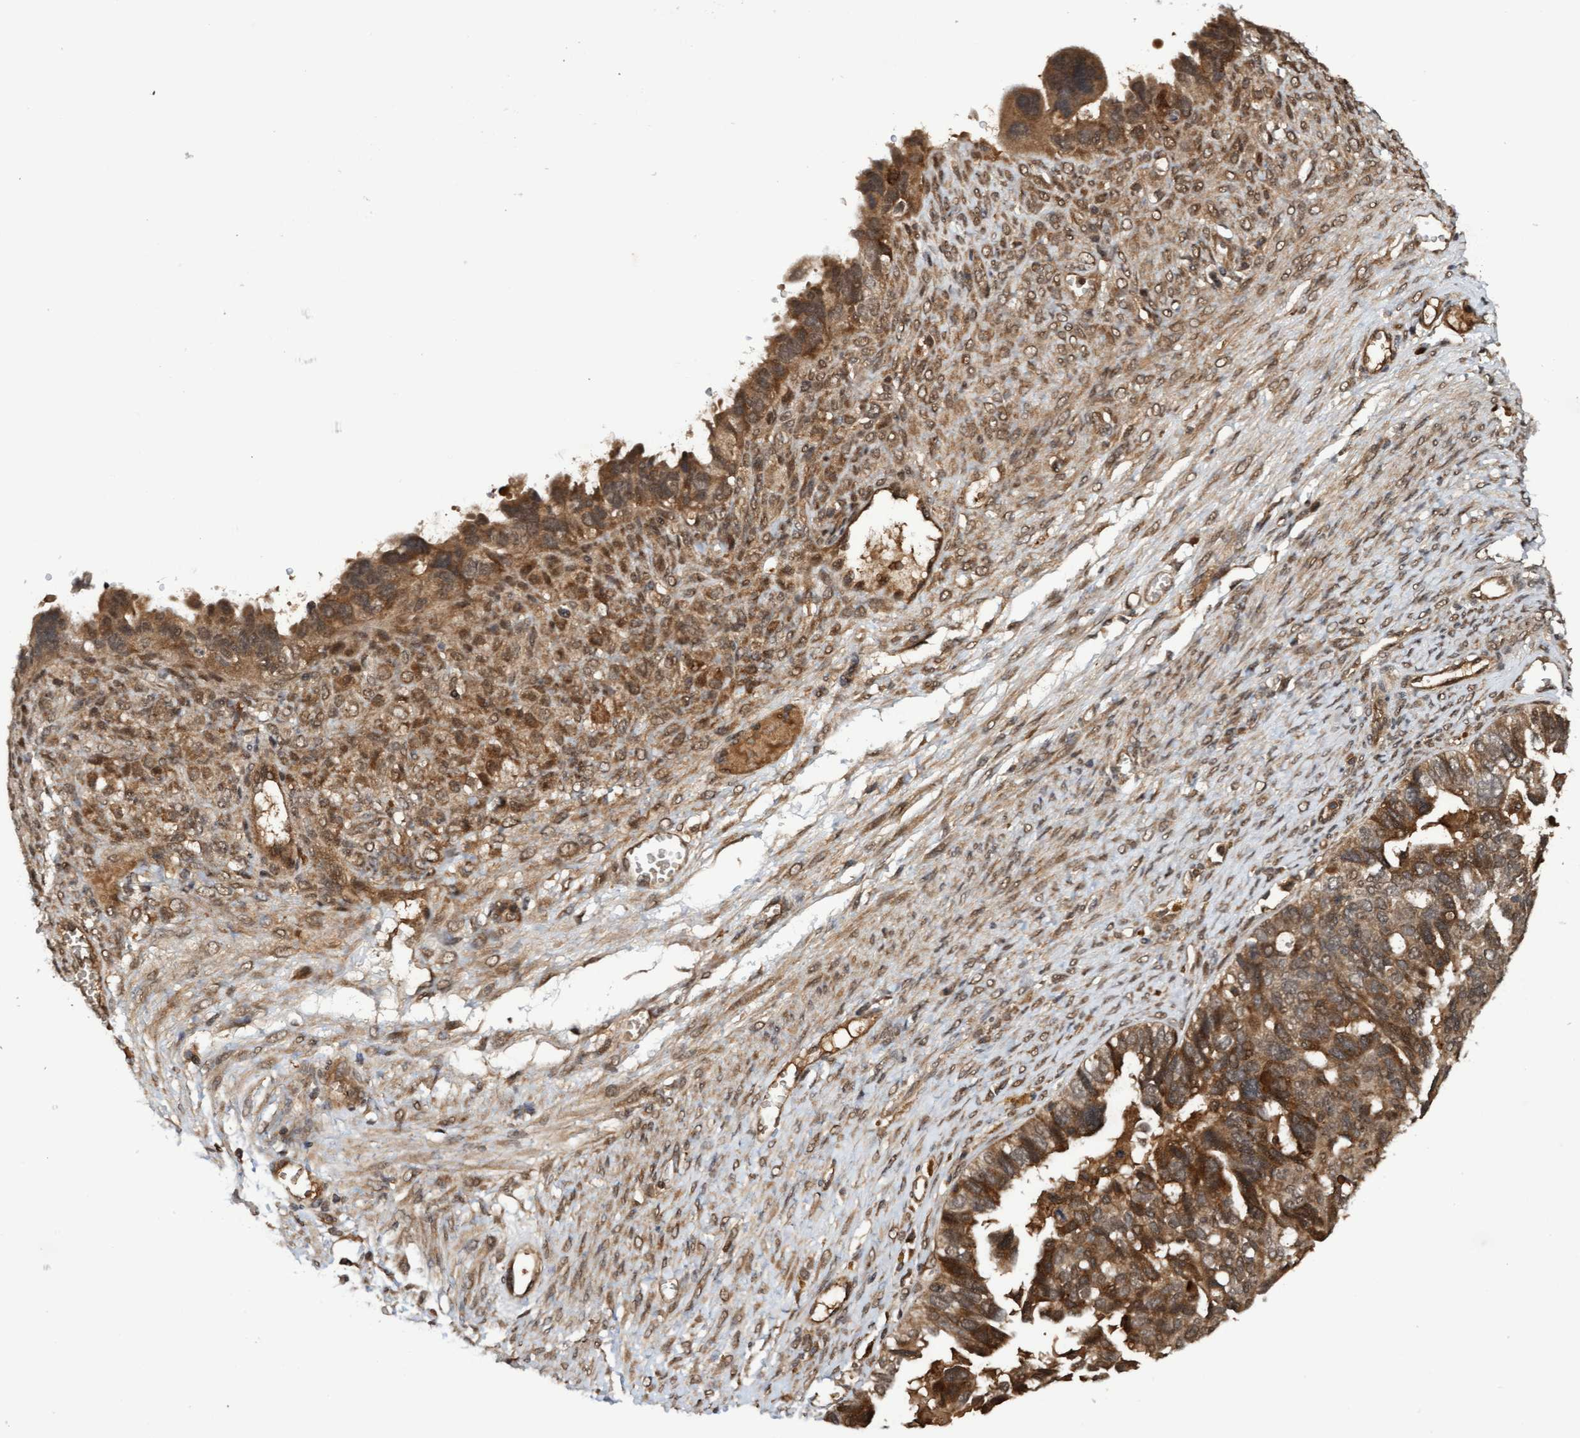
{"staining": {"intensity": "moderate", "quantity": ">75%", "location": "cytoplasmic/membranous,nuclear"}, "tissue": "ovarian cancer", "cell_type": "Tumor cells", "image_type": "cancer", "snomed": [{"axis": "morphology", "description": "Cystadenocarcinoma, serous, NOS"}, {"axis": "topography", "description": "Ovary"}], "caption": "Moderate cytoplasmic/membranous and nuclear protein staining is appreciated in approximately >75% of tumor cells in serous cystadenocarcinoma (ovarian).", "gene": "WASF1", "patient": {"sex": "female", "age": 79}}